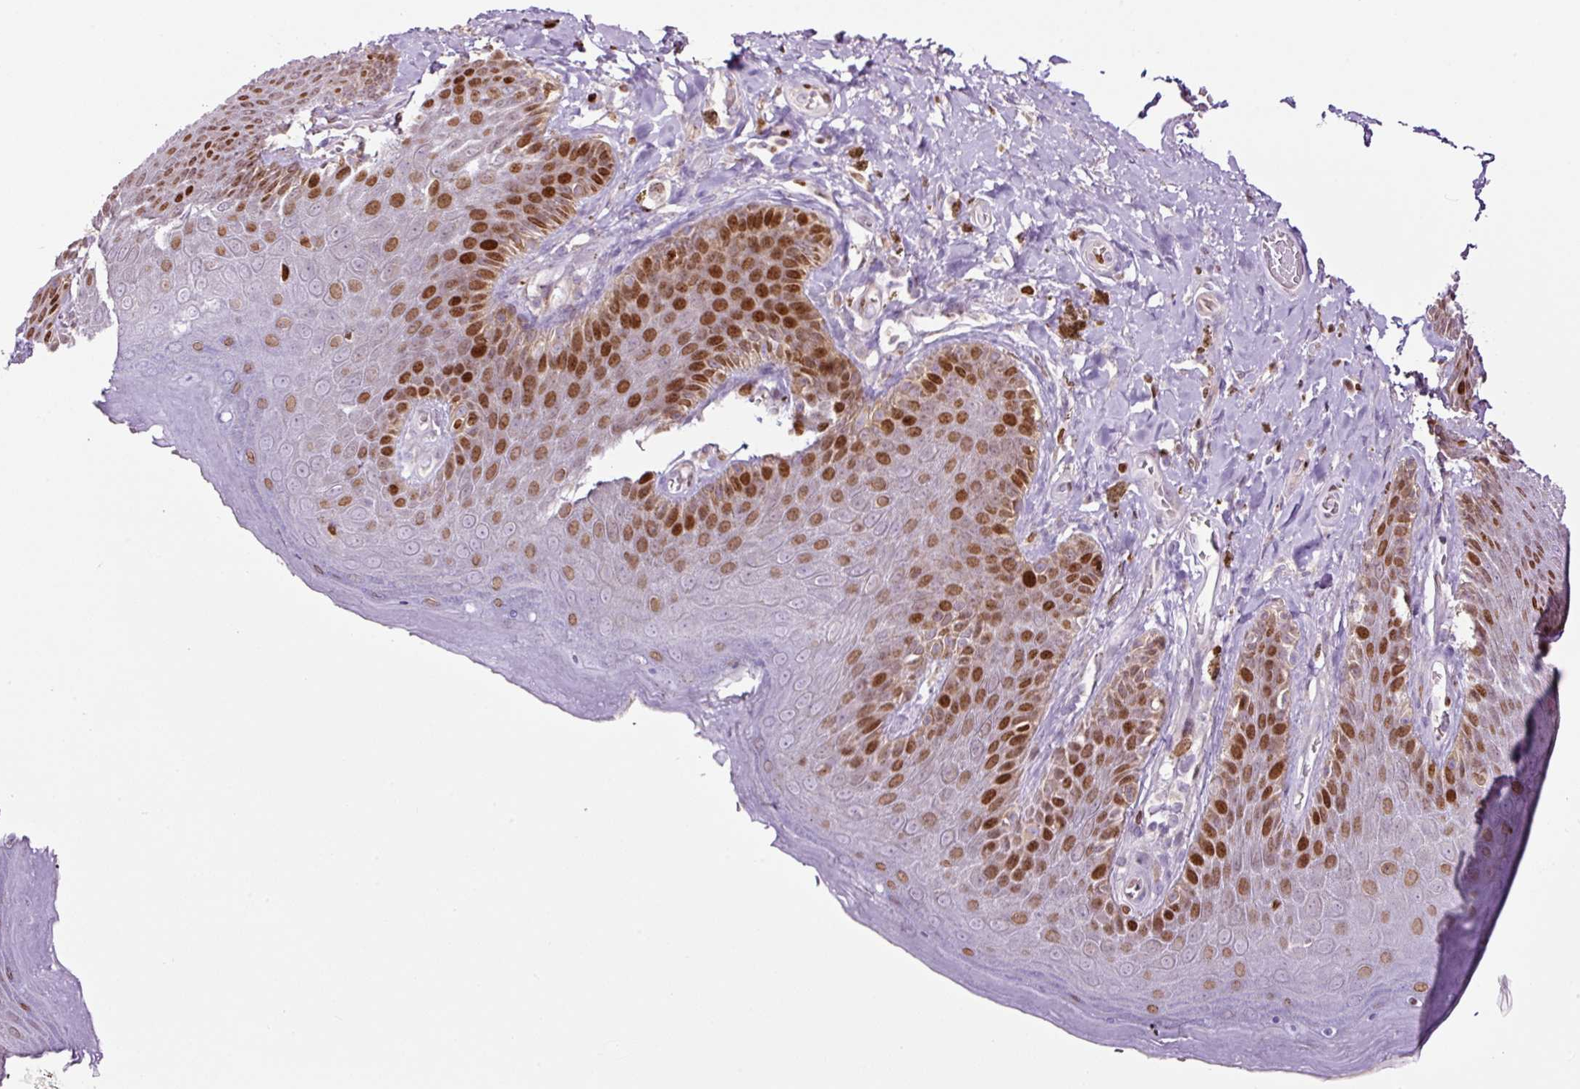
{"staining": {"intensity": "strong", "quantity": "25%-75%", "location": "nuclear"}, "tissue": "skin", "cell_type": "Epidermal cells", "image_type": "normal", "snomed": [{"axis": "morphology", "description": "Normal tissue, NOS"}, {"axis": "topography", "description": "Anal"}, {"axis": "topography", "description": "Peripheral nerve tissue"}], "caption": "A micrograph showing strong nuclear staining in approximately 25%-75% of epidermal cells in benign skin, as visualized by brown immunohistochemical staining.", "gene": "TMEM8B", "patient": {"sex": "male", "age": 53}}